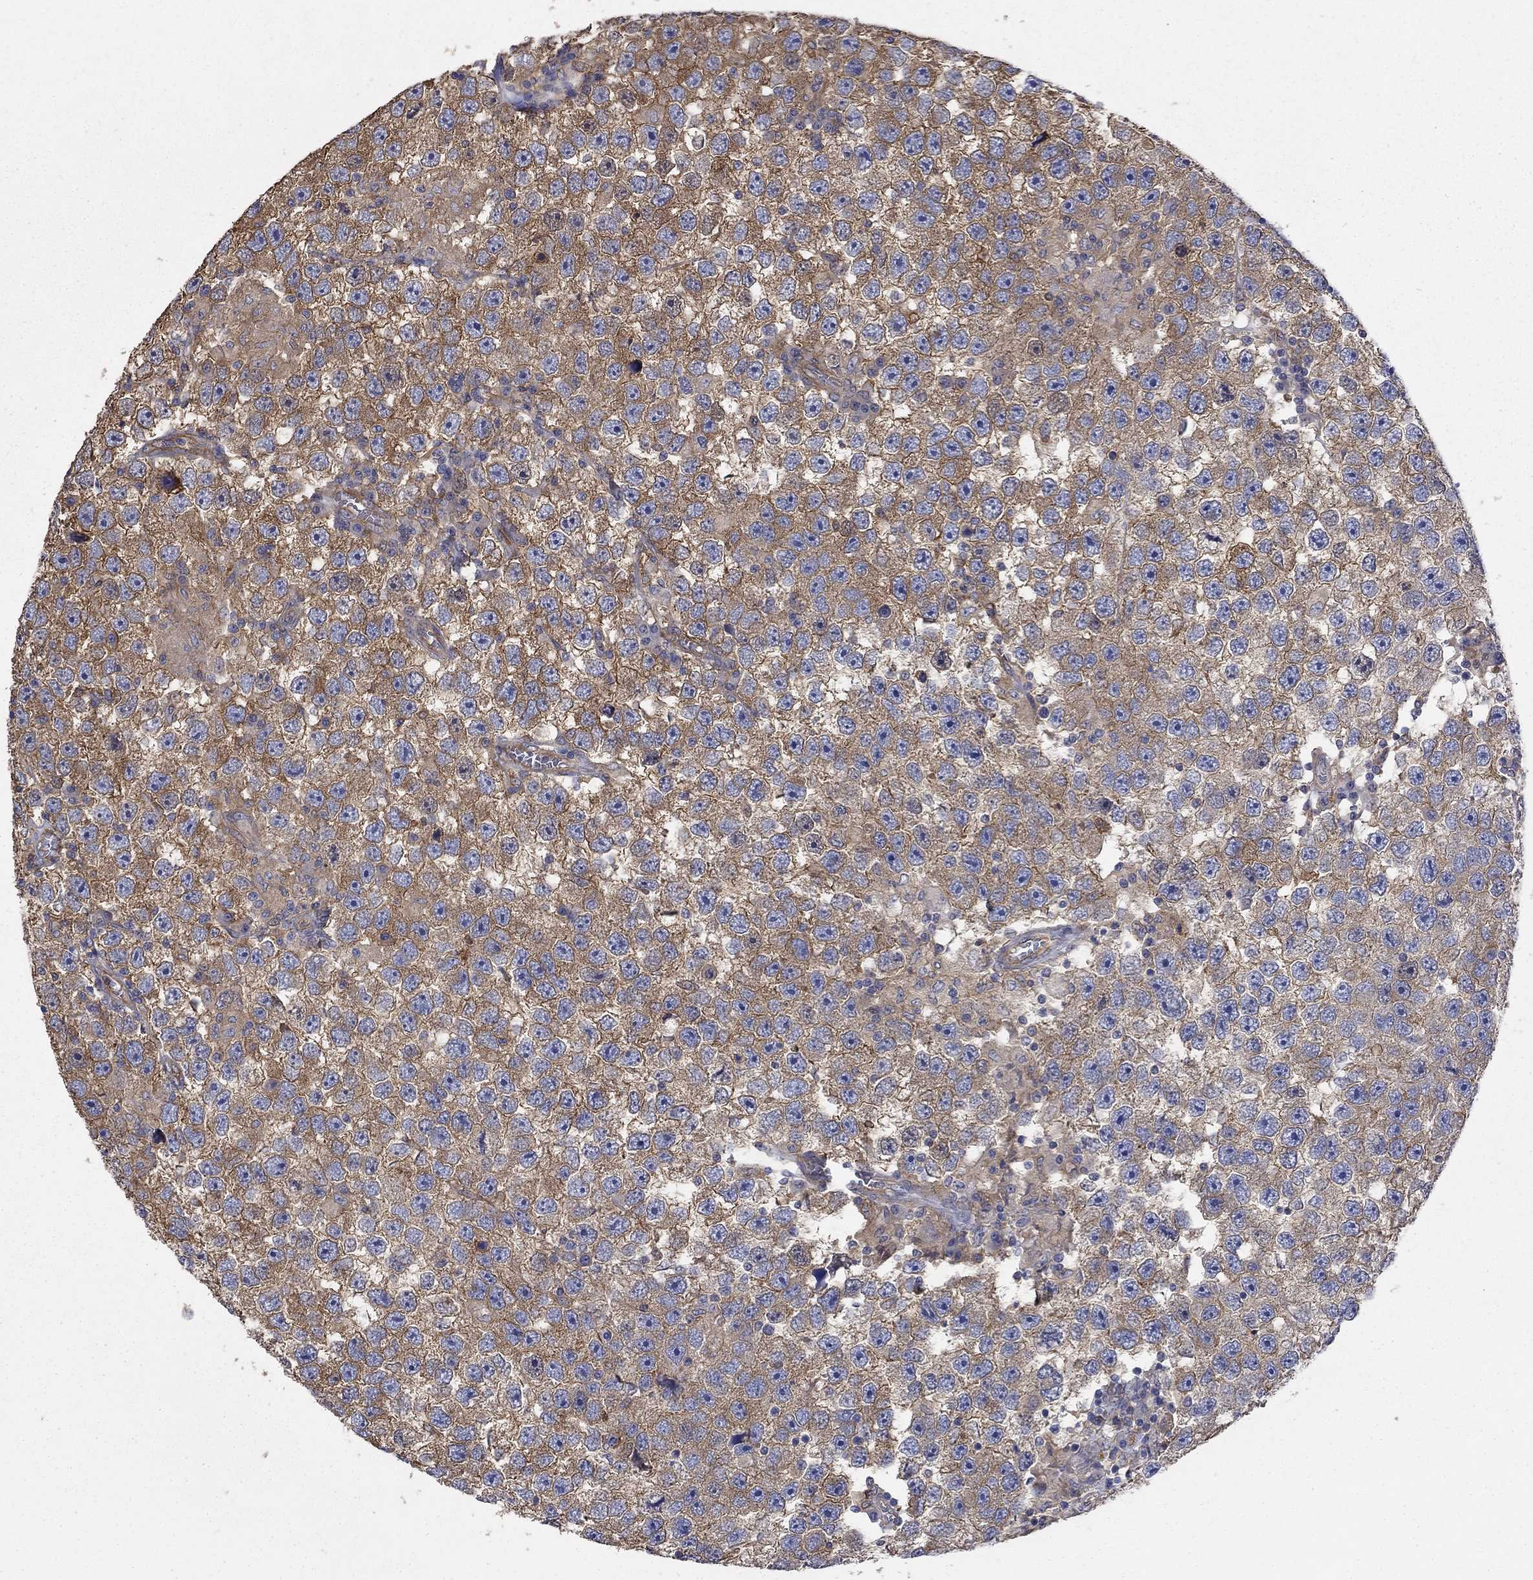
{"staining": {"intensity": "moderate", "quantity": ">75%", "location": "cytoplasmic/membranous"}, "tissue": "testis cancer", "cell_type": "Tumor cells", "image_type": "cancer", "snomed": [{"axis": "morphology", "description": "Seminoma, NOS"}, {"axis": "topography", "description": "Testis"}], "caption": "Immunohistochemistry (IHC) of human seminoma (testis) exhibits medium levels of moderate cytoplasmic/membranous expression in about >75% of tumor cells. The staining is performed using DAB brown chromogen to label protein expression. The nuclei are counter-stained blue using hematoxylin.", "gene": "DPYSL2", "patient": {"sex": "male", "age": 26}}